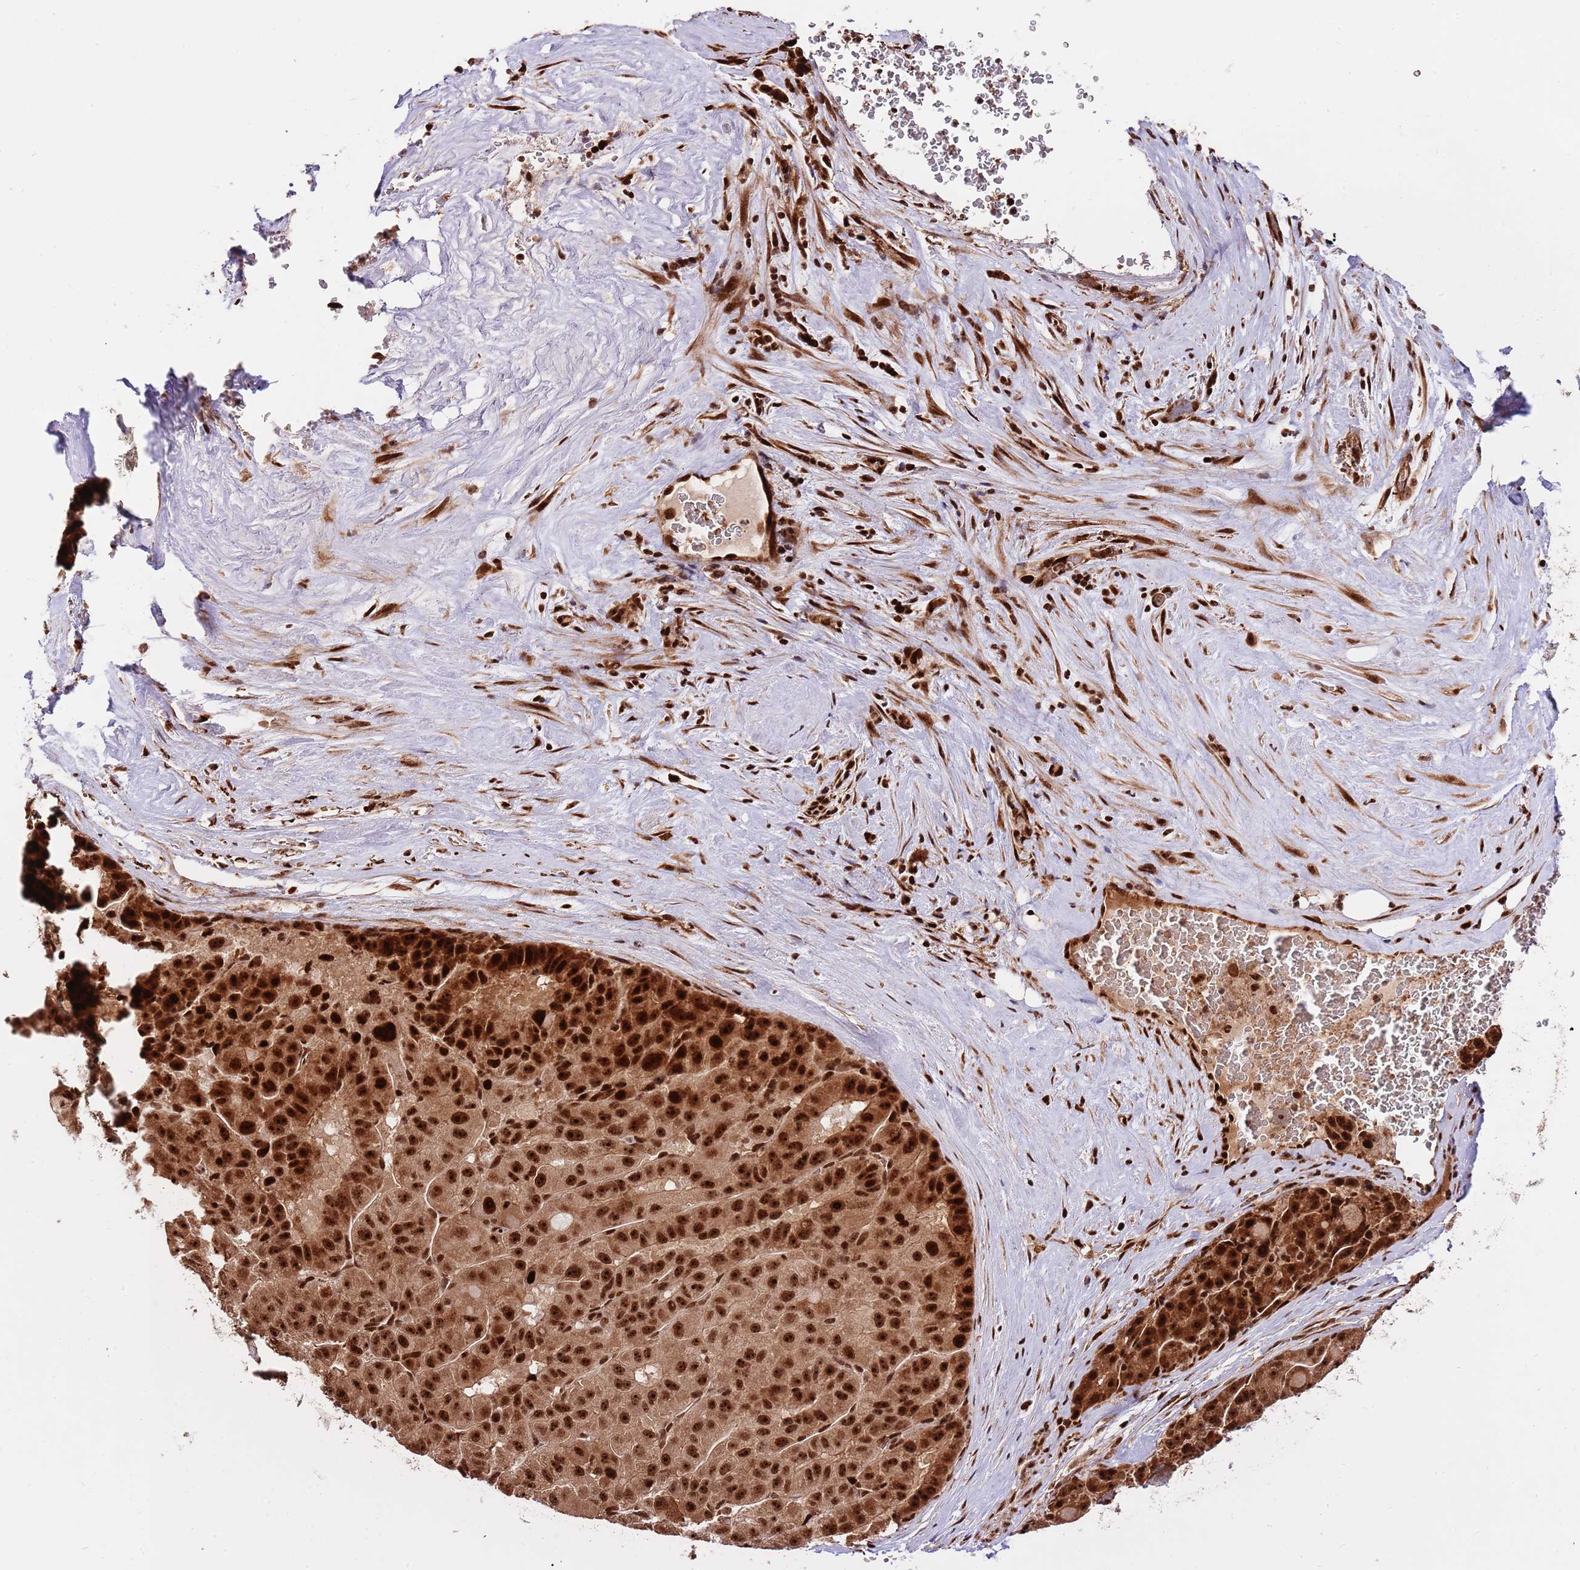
{"staining": {"intensity": "strong", "quantity": ">75%", "location": "cytoplasmic/membranous,nuclear"}, "tissue": "liver cancer", "cell_type": "Tumor cells", "image_type": "cancer", "snomed": [{"axis": "morphology", "description": "Carcinoma, Hepatocellular, NOS"}, {"axis": "topography", "description": "Liver"}], "caption": "Hepatocellular carcinoma (liver) stained with a protein marker reveals strong staining in tumor cells.", "gene": "RIF1", "patient": {"sex": "male", "age": 76}}